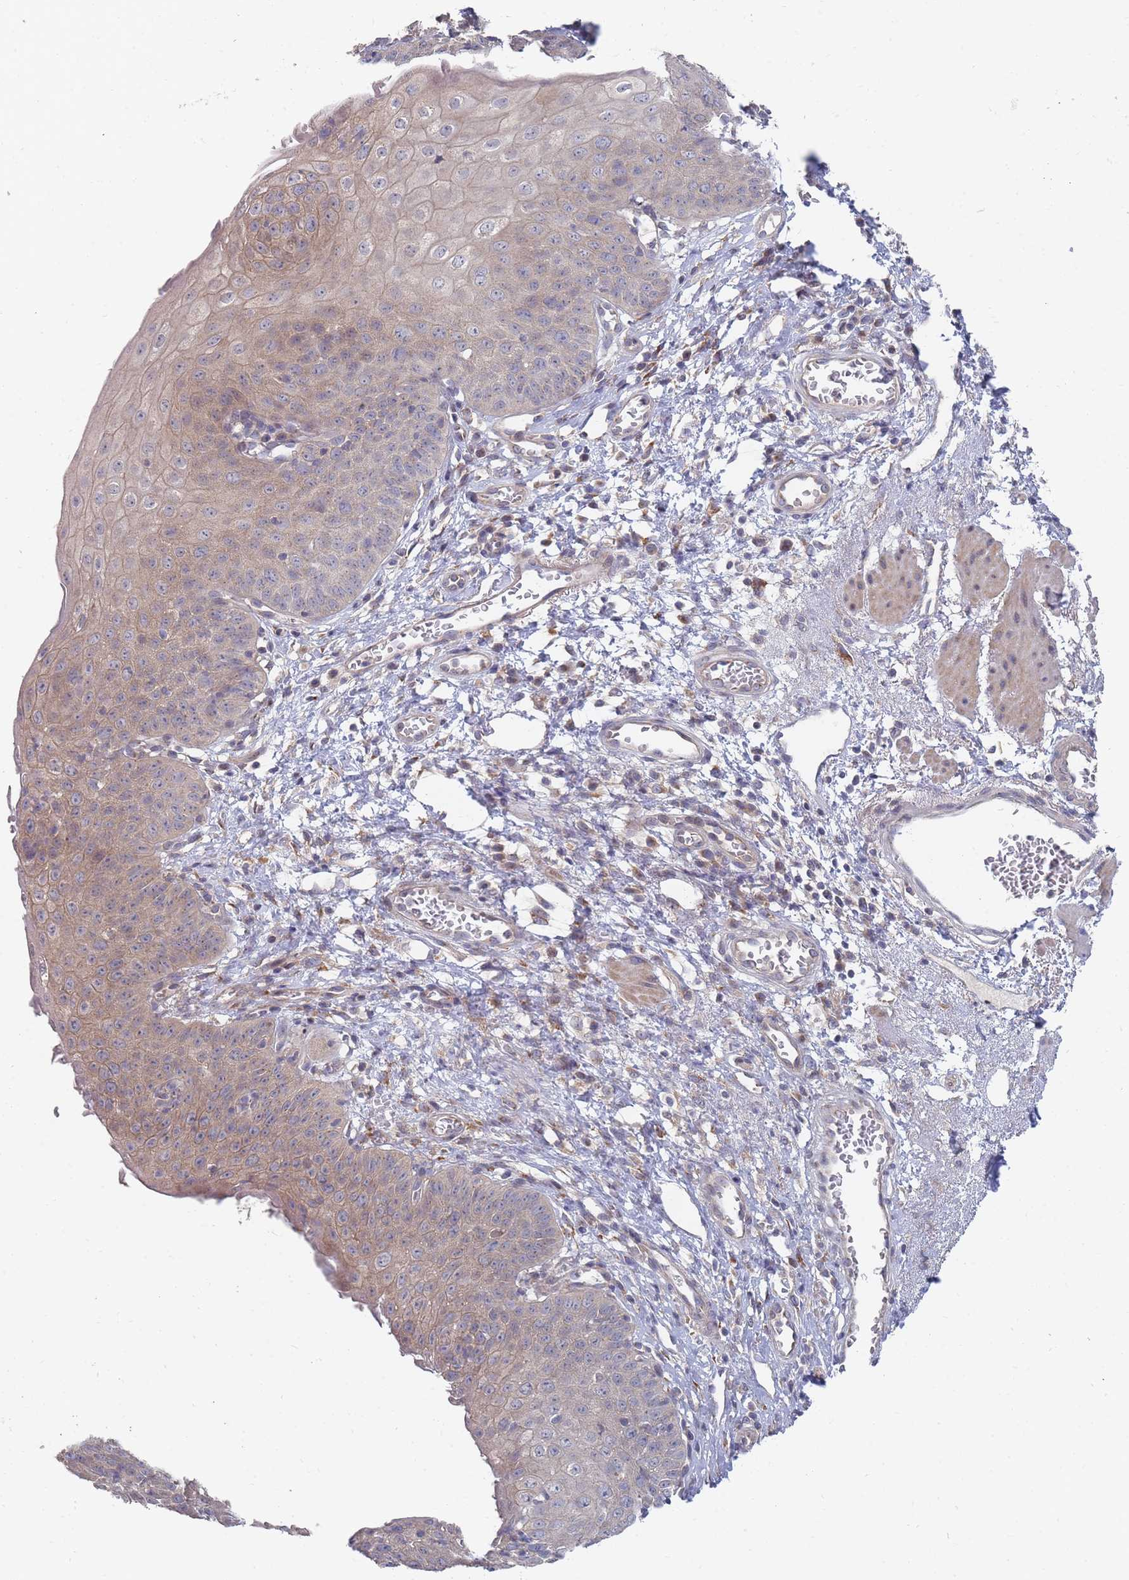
{"staining": {"intensity": "weak", "quantity": ">75%", "location": "cytoplasmic/membranous"}, "tissue": "esophagus", "cell_type": "Squamous epithelial cells", "image_type": "normal", "snomed": [{"axis": "morphology", "description": "Normal tissue, NOS"}, {"axis": "topography", "description": "Esophagus"}], "caption": "A high-resolution image shows immunohistochemistry (IHC) staining of unremarkable esophagus, which demonstrates weak cytoplasmic/membranous positivity in approximately >75% of squamous epithelial cells. The staining is performed using DAB brown chromogen to label protein expression. The nuclei are counter-stained blue using hematoxylin.", "gene": "SLC35F5", "patient": {"sex": "male", "age": 71}}